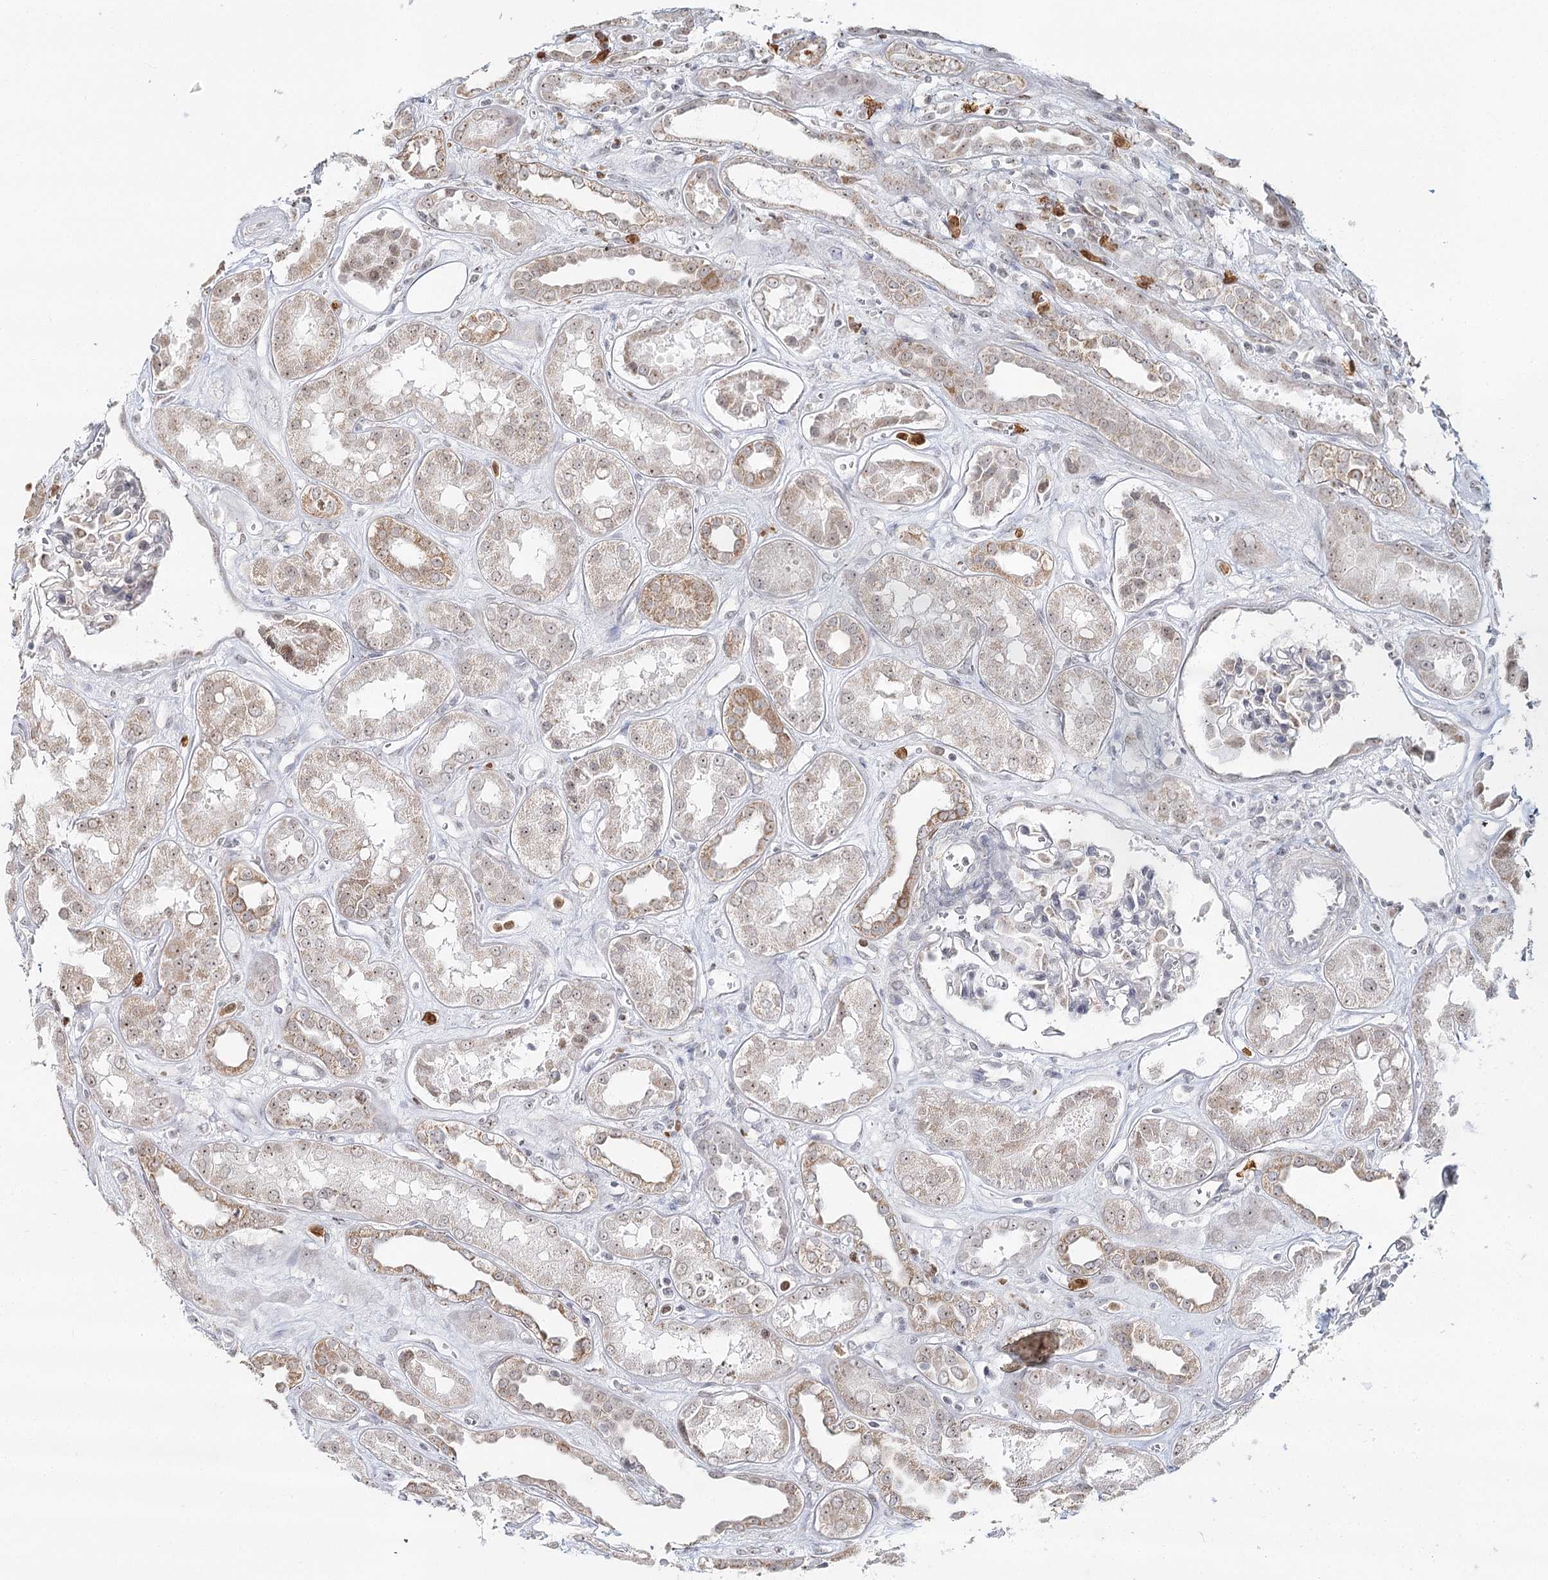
{"staining": {"intensity": "negative", "quantity": "none", "location": "none"}, "tissue": "kidney", "cell_type": "Cells in glomeruli", "image_type": "normal", "snomed": [{"axis": "morphology", "description": "Normal tissue, NOS"}, {"axis": "topography", "description": "Kidney"}], "caption": "Histopathology image shows no protein staining in cells in glomeruli of unremarkable kidney.", "gene": "ATAD1", "patient": {"sex": "male", "age": 59}}